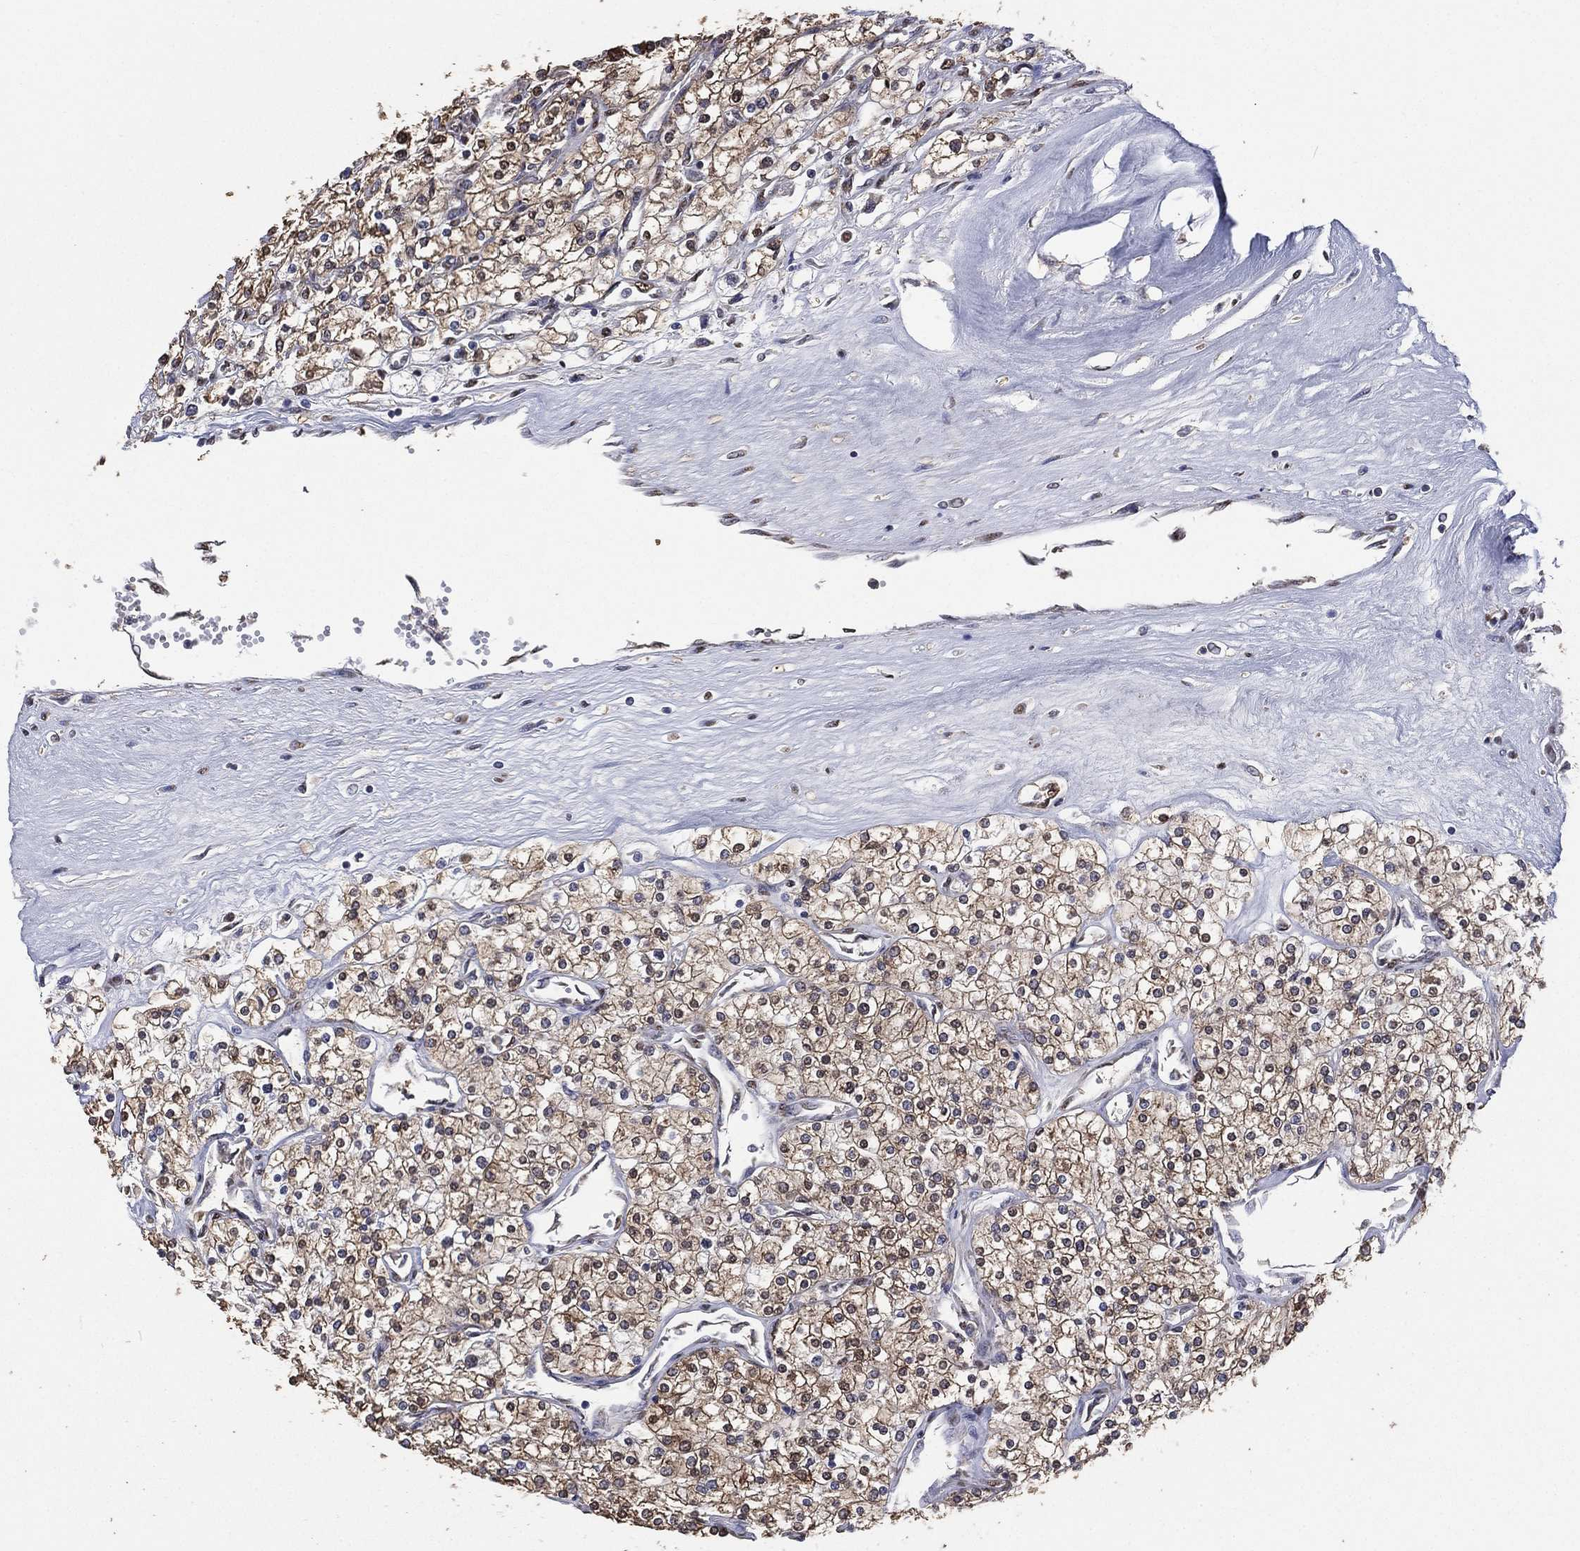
{"staining": {"intensity": "weak", "quantity": ">75%", "location": "cytoplasmic/membranous"}, "tissue": "renal cancer", "cell_type": "Tumor cells", "image_type": "cancer", "snomed": [{"axis": "morphology", "description": "Adenocarcinoma, NOS"}, {"axis": "topography", "description": "Kidney"}], "caption": "Tumor cells demonstrate low levels of weak cytoplasmic/membranous staining in approximately >75% of cells in renal cancer (adenocarcinoma).", "gene": "ALDH7A1", "patient": {"sex": "male", "age": 80}}